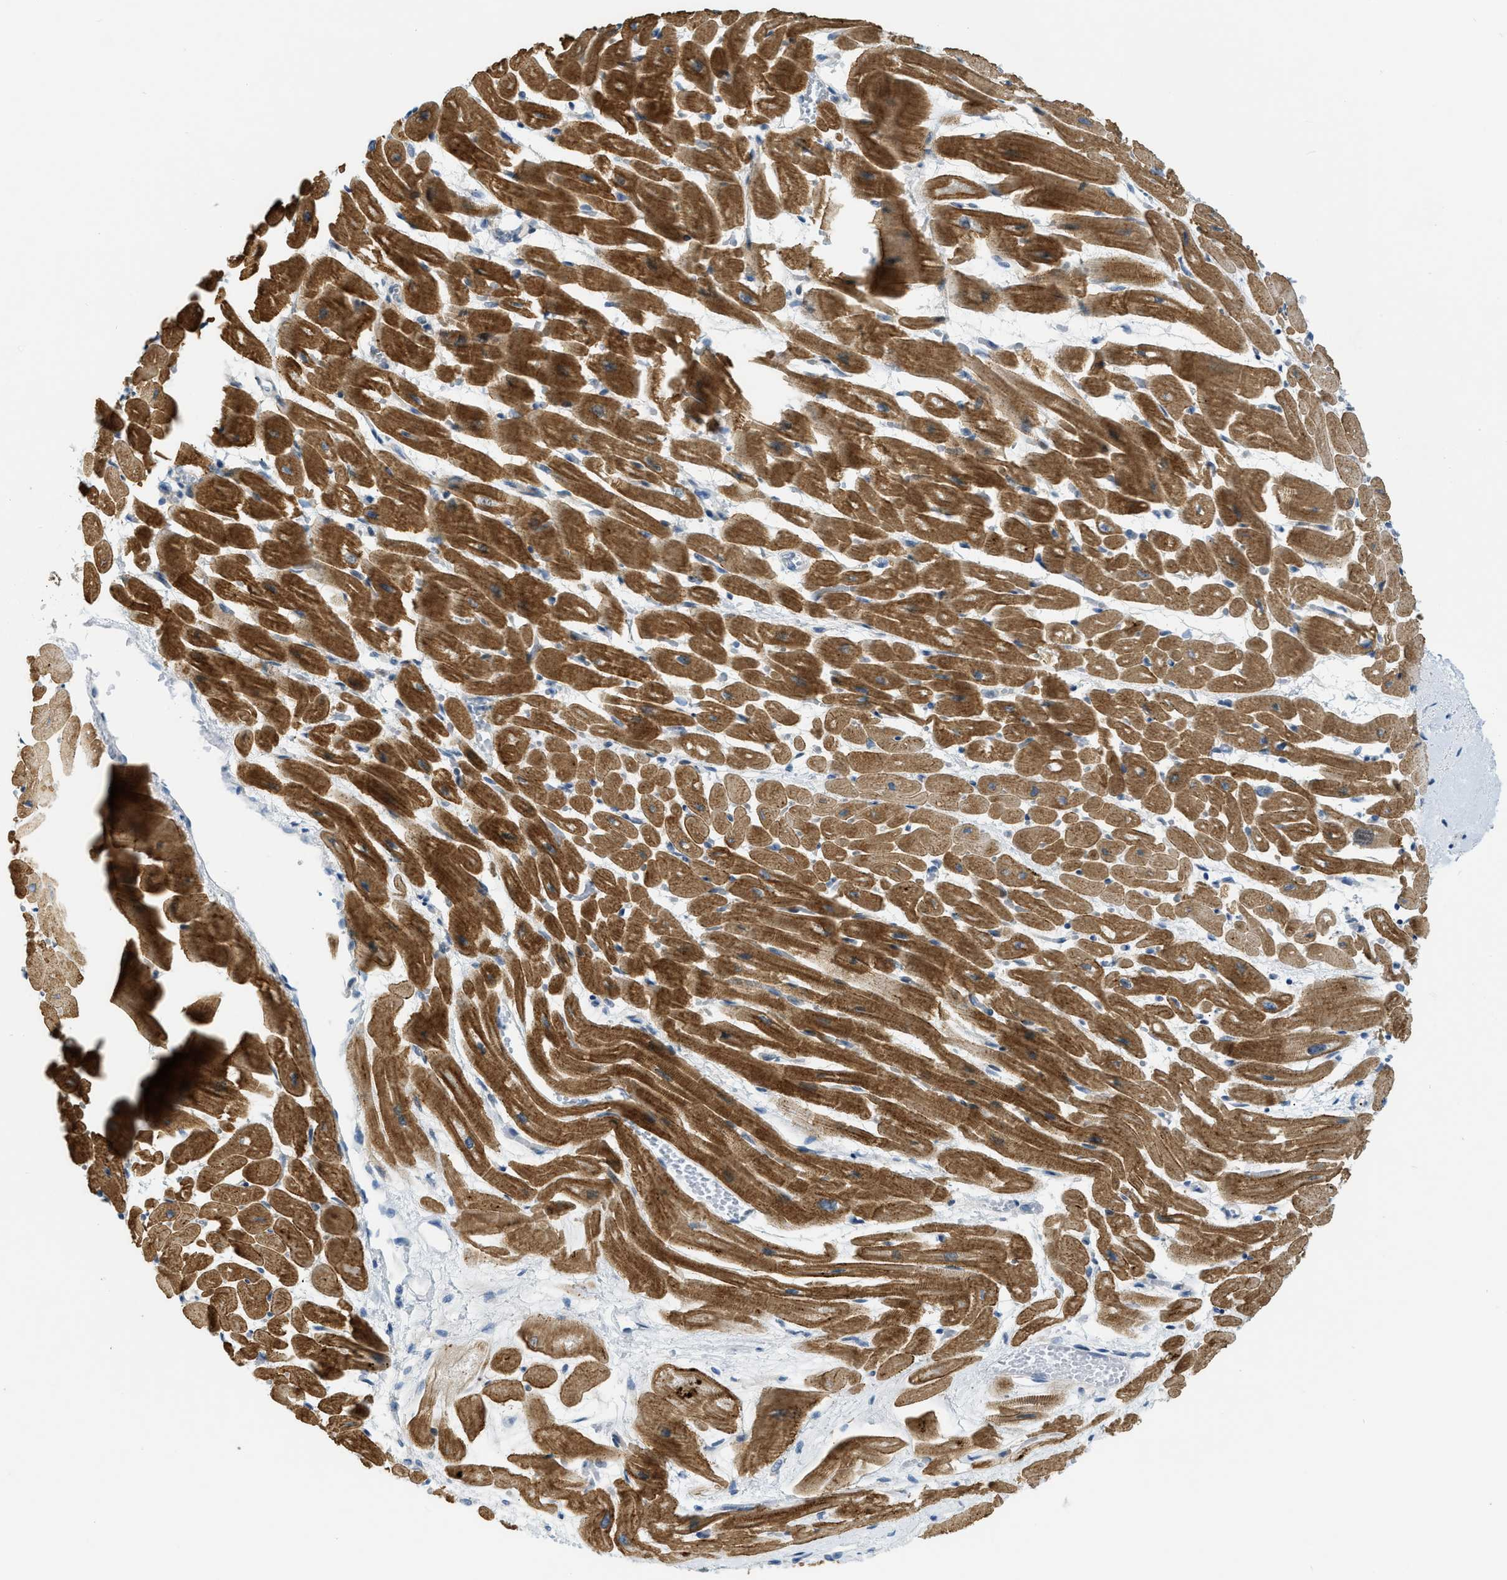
{"staining": {"intensity": "strong", "quantity": ">75%", "location": "cytoplasmic/membranous"}, "tissue": "heart muscle", "cell_type": "Cardiomyocytes", "image_type": "normal", "snomed": [{"axis": "morphology", "description": "Normal tissue, NOS"}, {"axis": "topography", "description": "Heart"}], "caption": "Heart muscle stained with DAB IHC demonstrates high levels of strong cytoplasmic/membranous staining in approximately >75% of cardiomyocytes.", "gene": "ZNF408", "patient": {"sex": "male", "age": 45}}